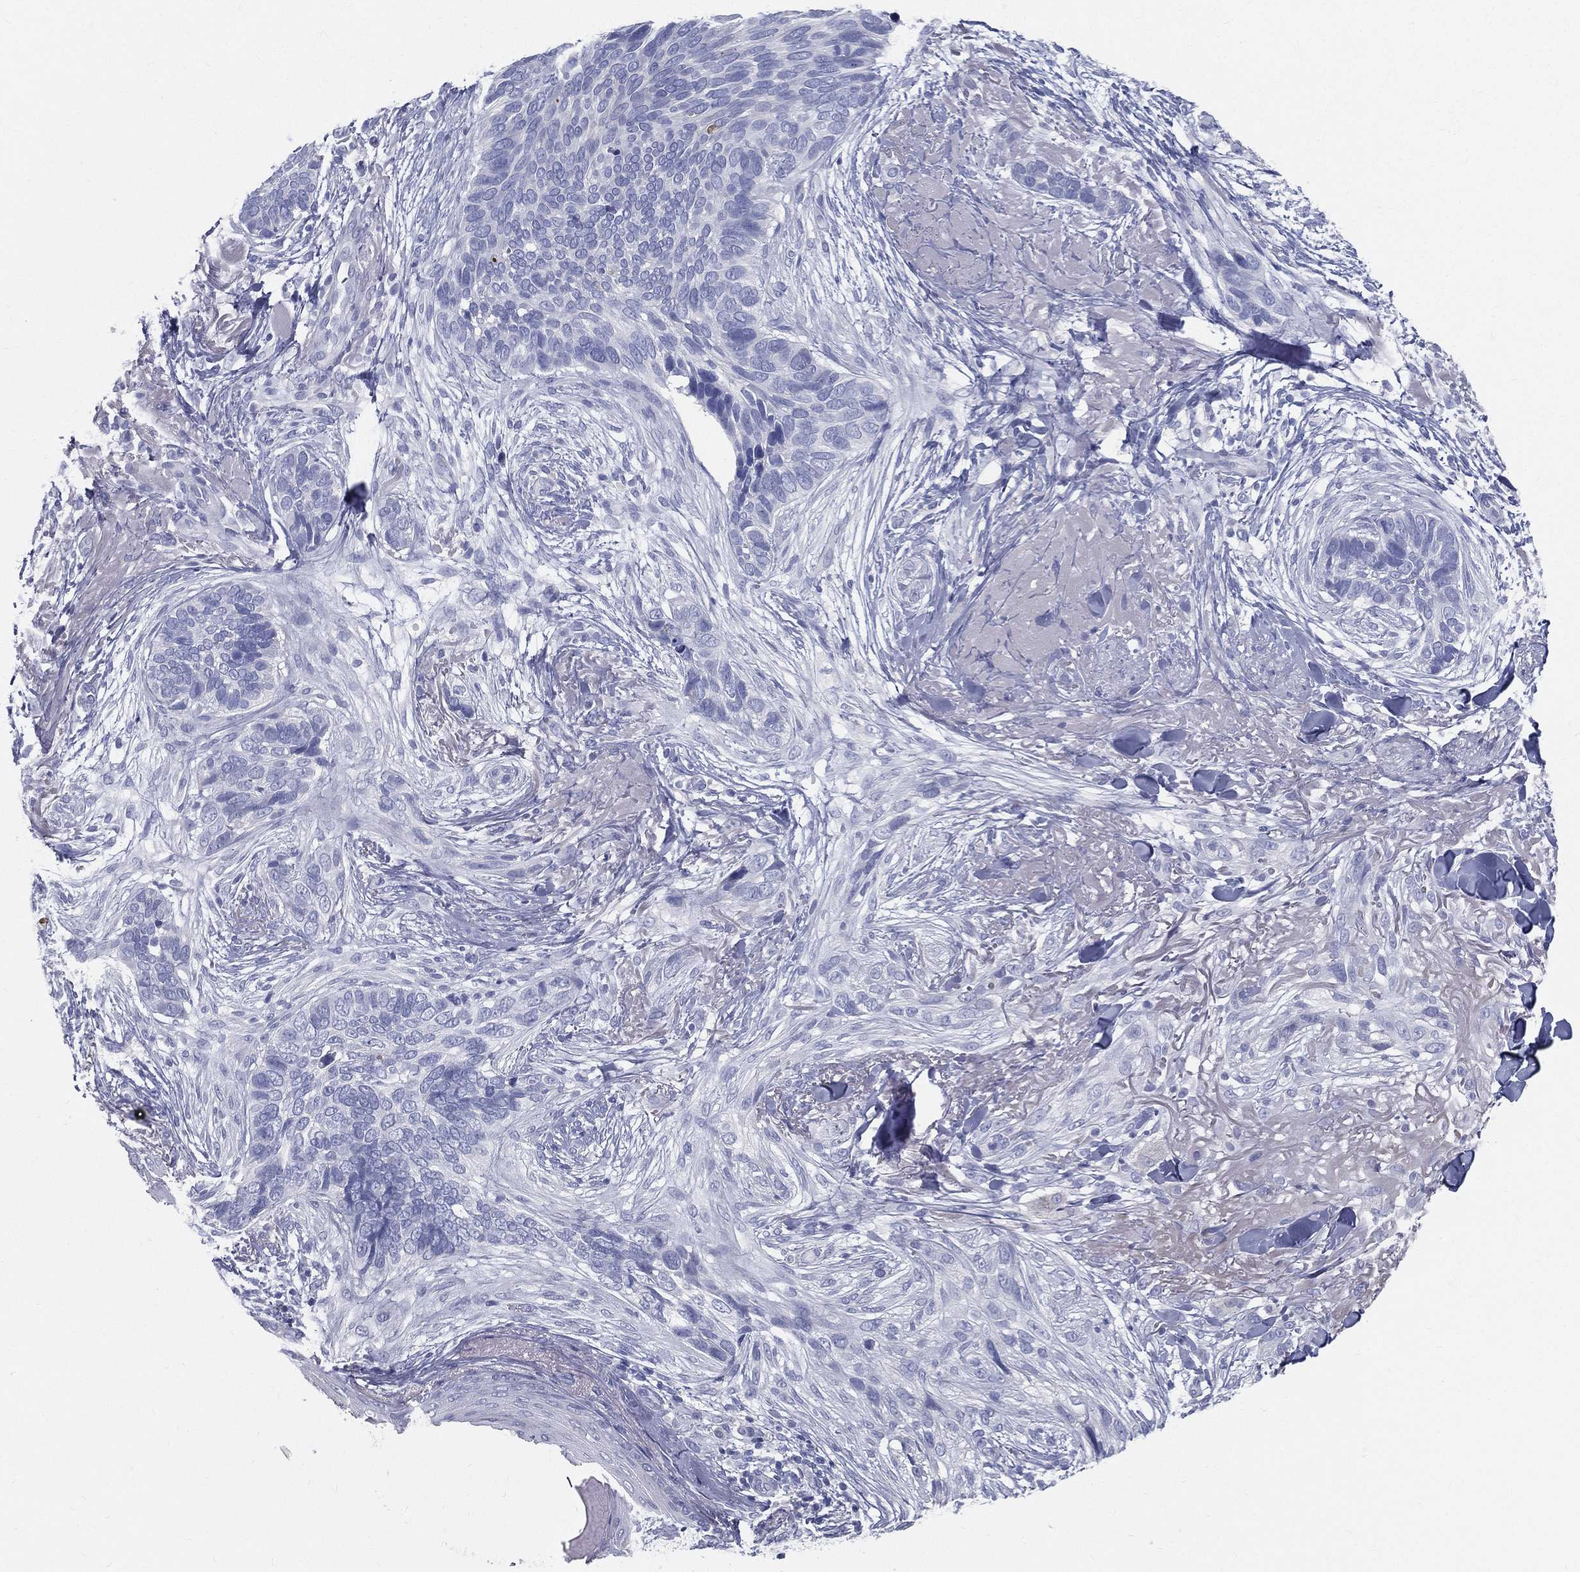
{"staining": {"intensity": "negative", "quantity": "none", "location": "none"}, "tissue": "skin cancer", "cell_type": "Tumor cells", "image_type": "cancer", "snomed": [{"axis": "morphology", "description": "Basal cell carcinoma"}, {"axis": "topography", "description": "Skin"}], "caption": "This is a photomicrograph of immunohistochemistry staining of skin cancer (basal cell carcinoma), which shows no staining in tumor cells. (IHC, brightfield microscopy, high magnification).", "gene": "STS", "patient": {"sex": "male", "age": 91}}